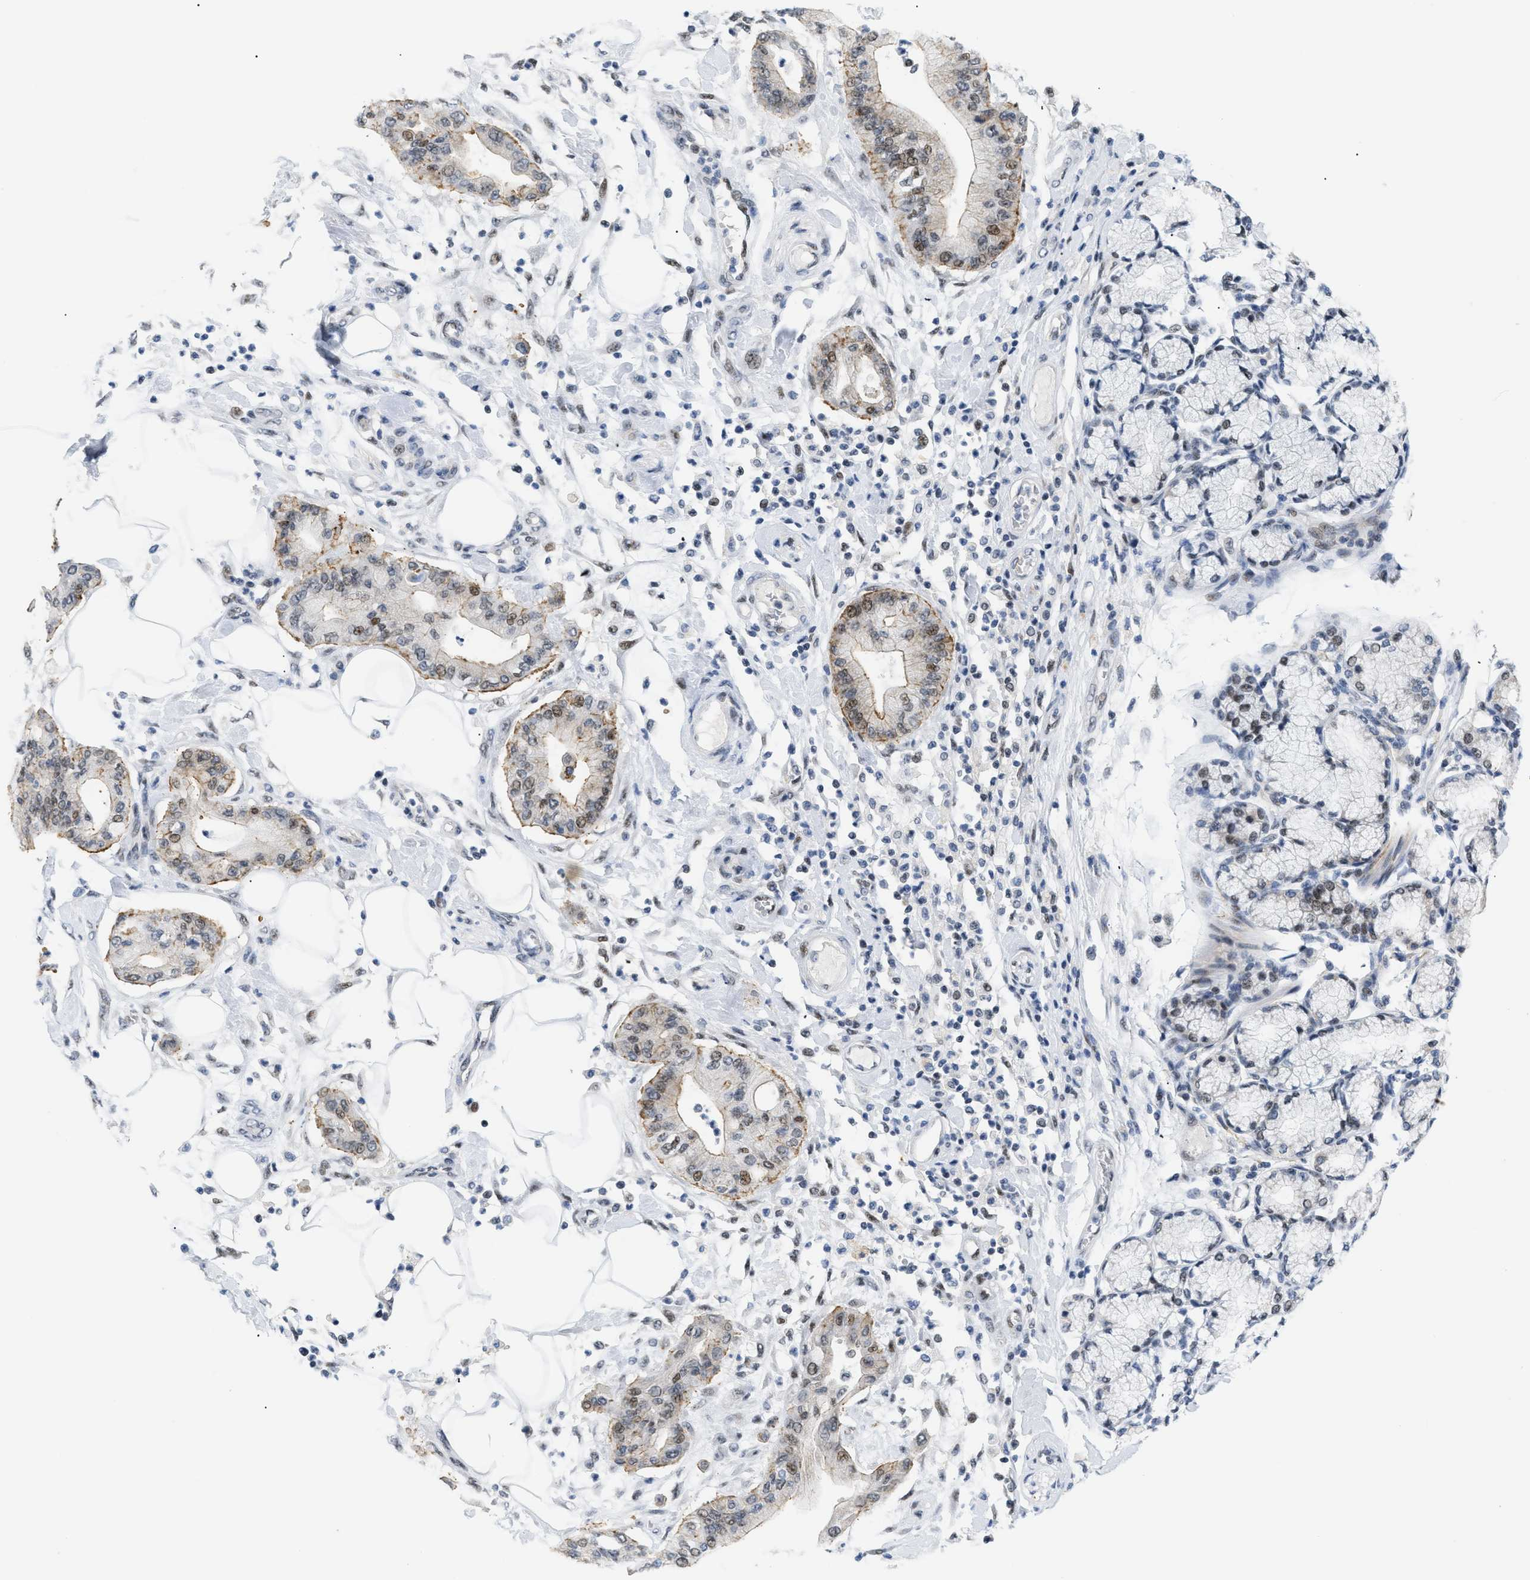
{"staining": {"intensity": "moderate", "quantity": ">75%", "location": "cytoplasmic/membranous,nuclear"}, "tissue": "pancreatic cancer", "cell_type": "Tumor cells", "image_type": "cancer", "snomed": [{"axis": "morphology", "description": "Adenocarcinoma, NOS"}, {"axis": "morphology", "description": "Adenocarcinoma, metastatic, NOS"}, {"axis": "topography", "description": "Lymph node"}, {"axis": "topography", "description": "Pancreas"}, {"axis": "topography", "description": "Duodenum"}], "caption": "The photomicrograph reveals immunohistochemical staining of metastatic adenocarcinoma (pancreatic). There is moderate cytoplasmic/membranous and nuclear staining is identified in about >75% of tumor cells. (IHC, brightfield microscopy, high magnification).", "gene": "MED1", "patient": {"sex": "female", "age": 64}}